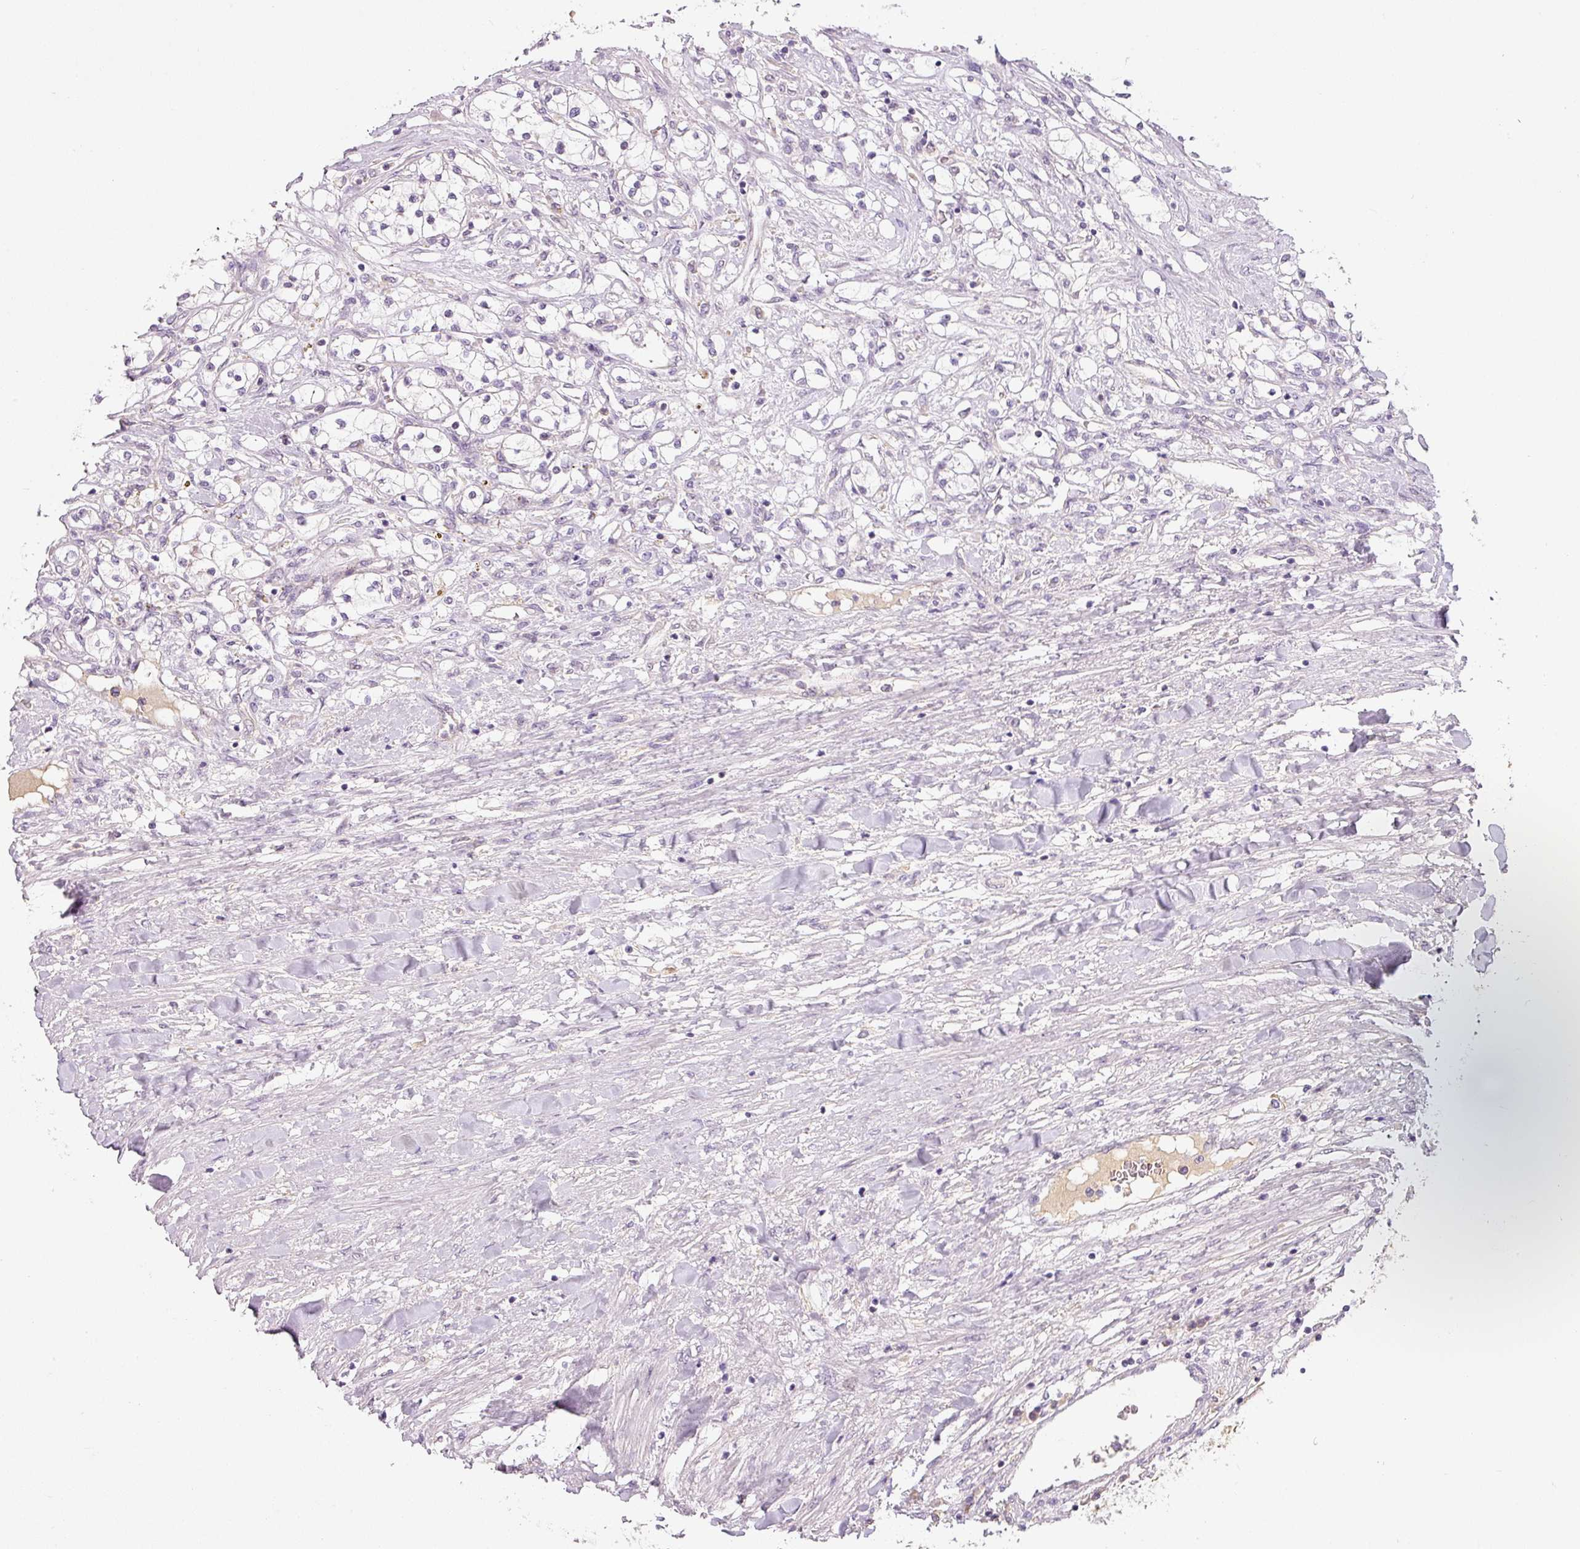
{"staining": {"intensity": "negative", "quantity": "none", "location": "none"}, "tissue": "renal cancer", "cell_type": "Tumor cells", "image_type": "cancer", "snomed": [{"axis": "morphology", "description": "Adenocarcinoma, NOS"}, {"axis": "topography", "description": "Kidney"}], "caption": "Immunohistochemical staining of human renal adenocarcinoma demonstrates no significant expression in tumor cells.", "gene": "TMEM37", "patient": {"sex": "male", "age": 68}}